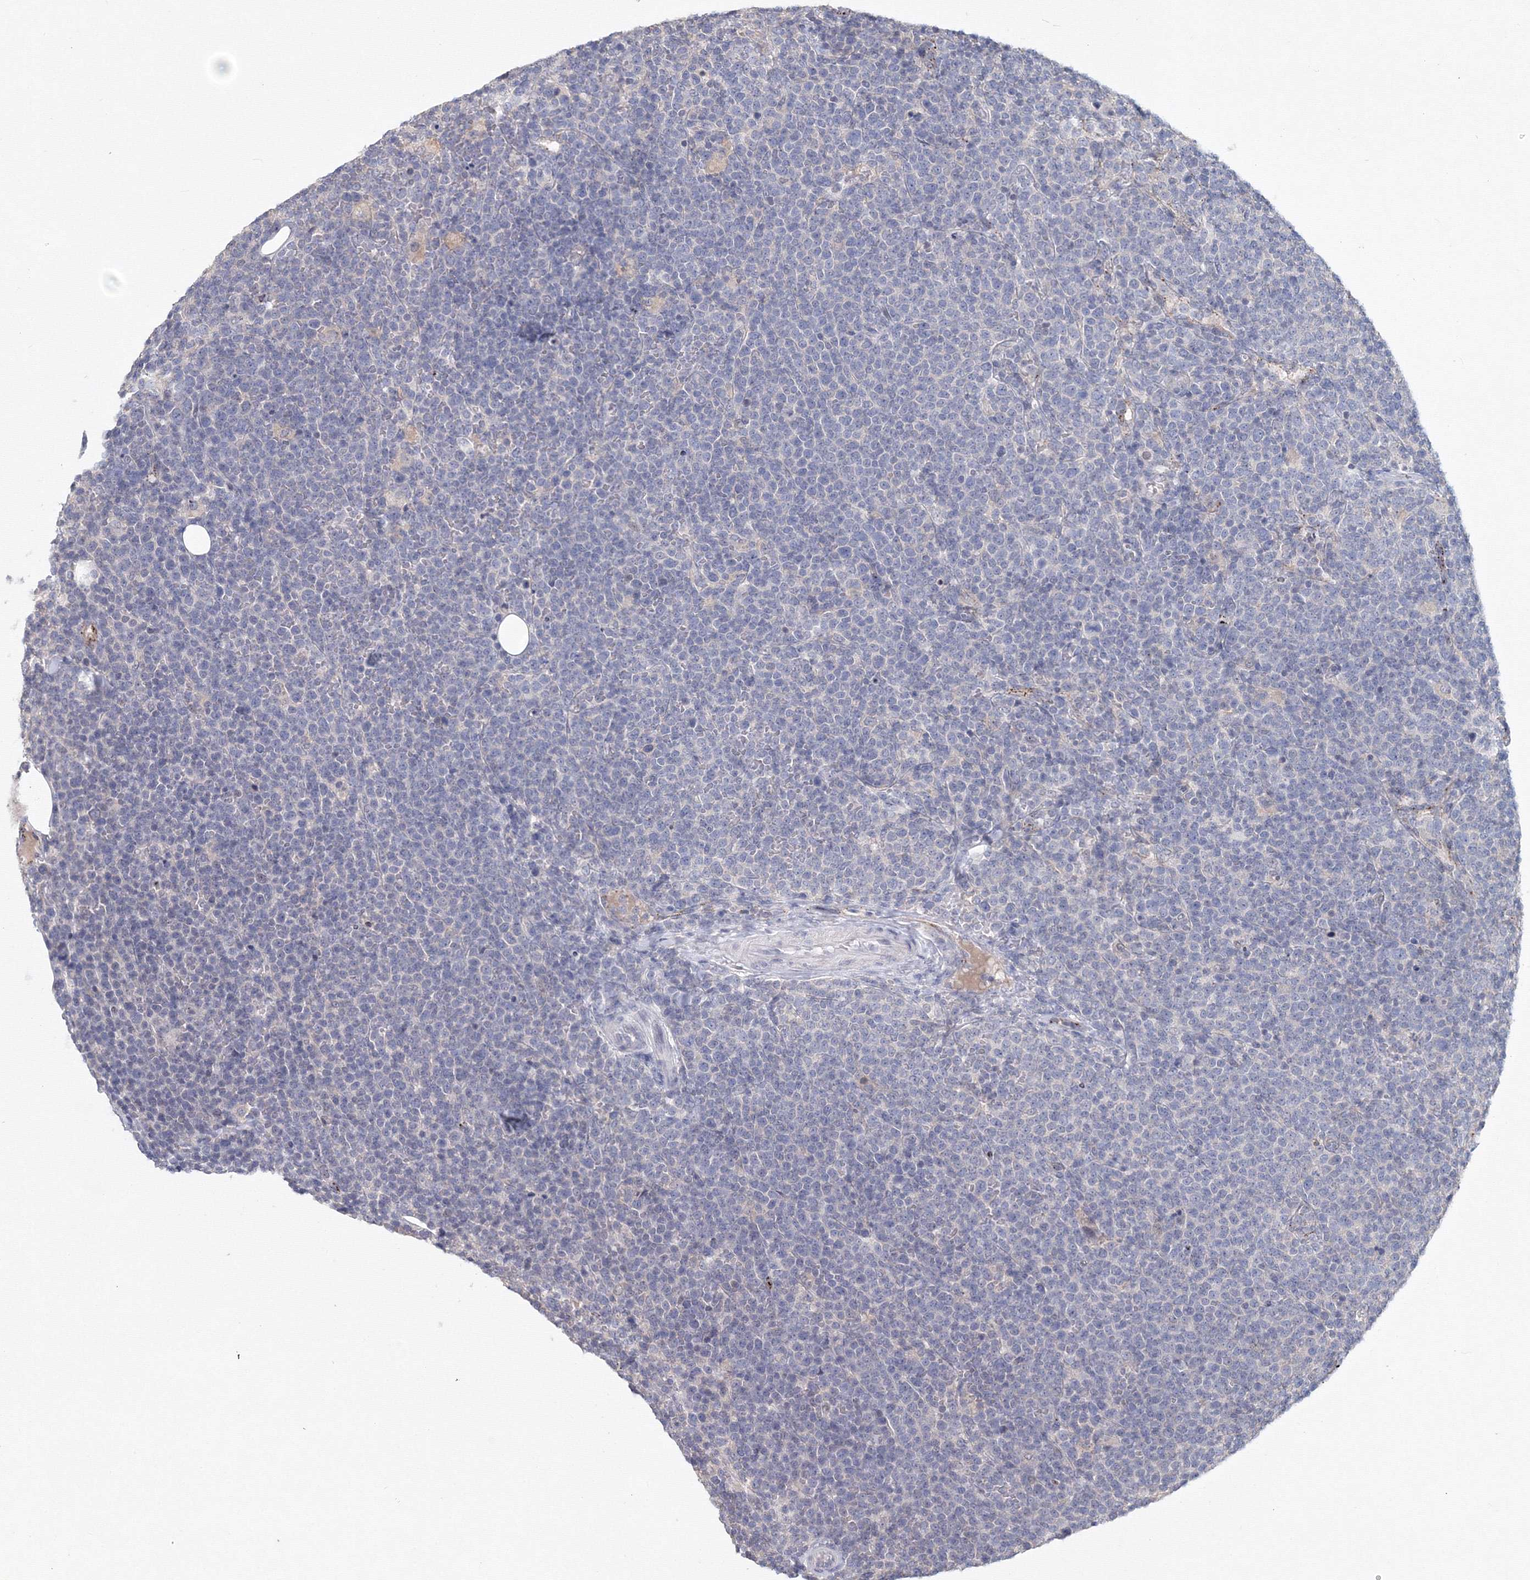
{"staining": {"intensity": "negative", "quantity": "none", "location": "none"}, "tissue": "lymphoma", "cell_type": "Tumor cells", "image_type": "cancer", "snomed": [{"axis": "morphology", "description": "Malignant lymphoma, non-Hodgkin's type, High grade"}, {"axis": "topography", "description": "Lymph node"}], "caption": "Immunohistochemistry (IHC) micrograph of malignant lymphoma, non-Hodgkin's type (high-grade) stained for a protein (brown), which demonstrates no staining in tumor cells.", "gene": "SLC7A7", "patient": {"sex": "male", "age": 61}}